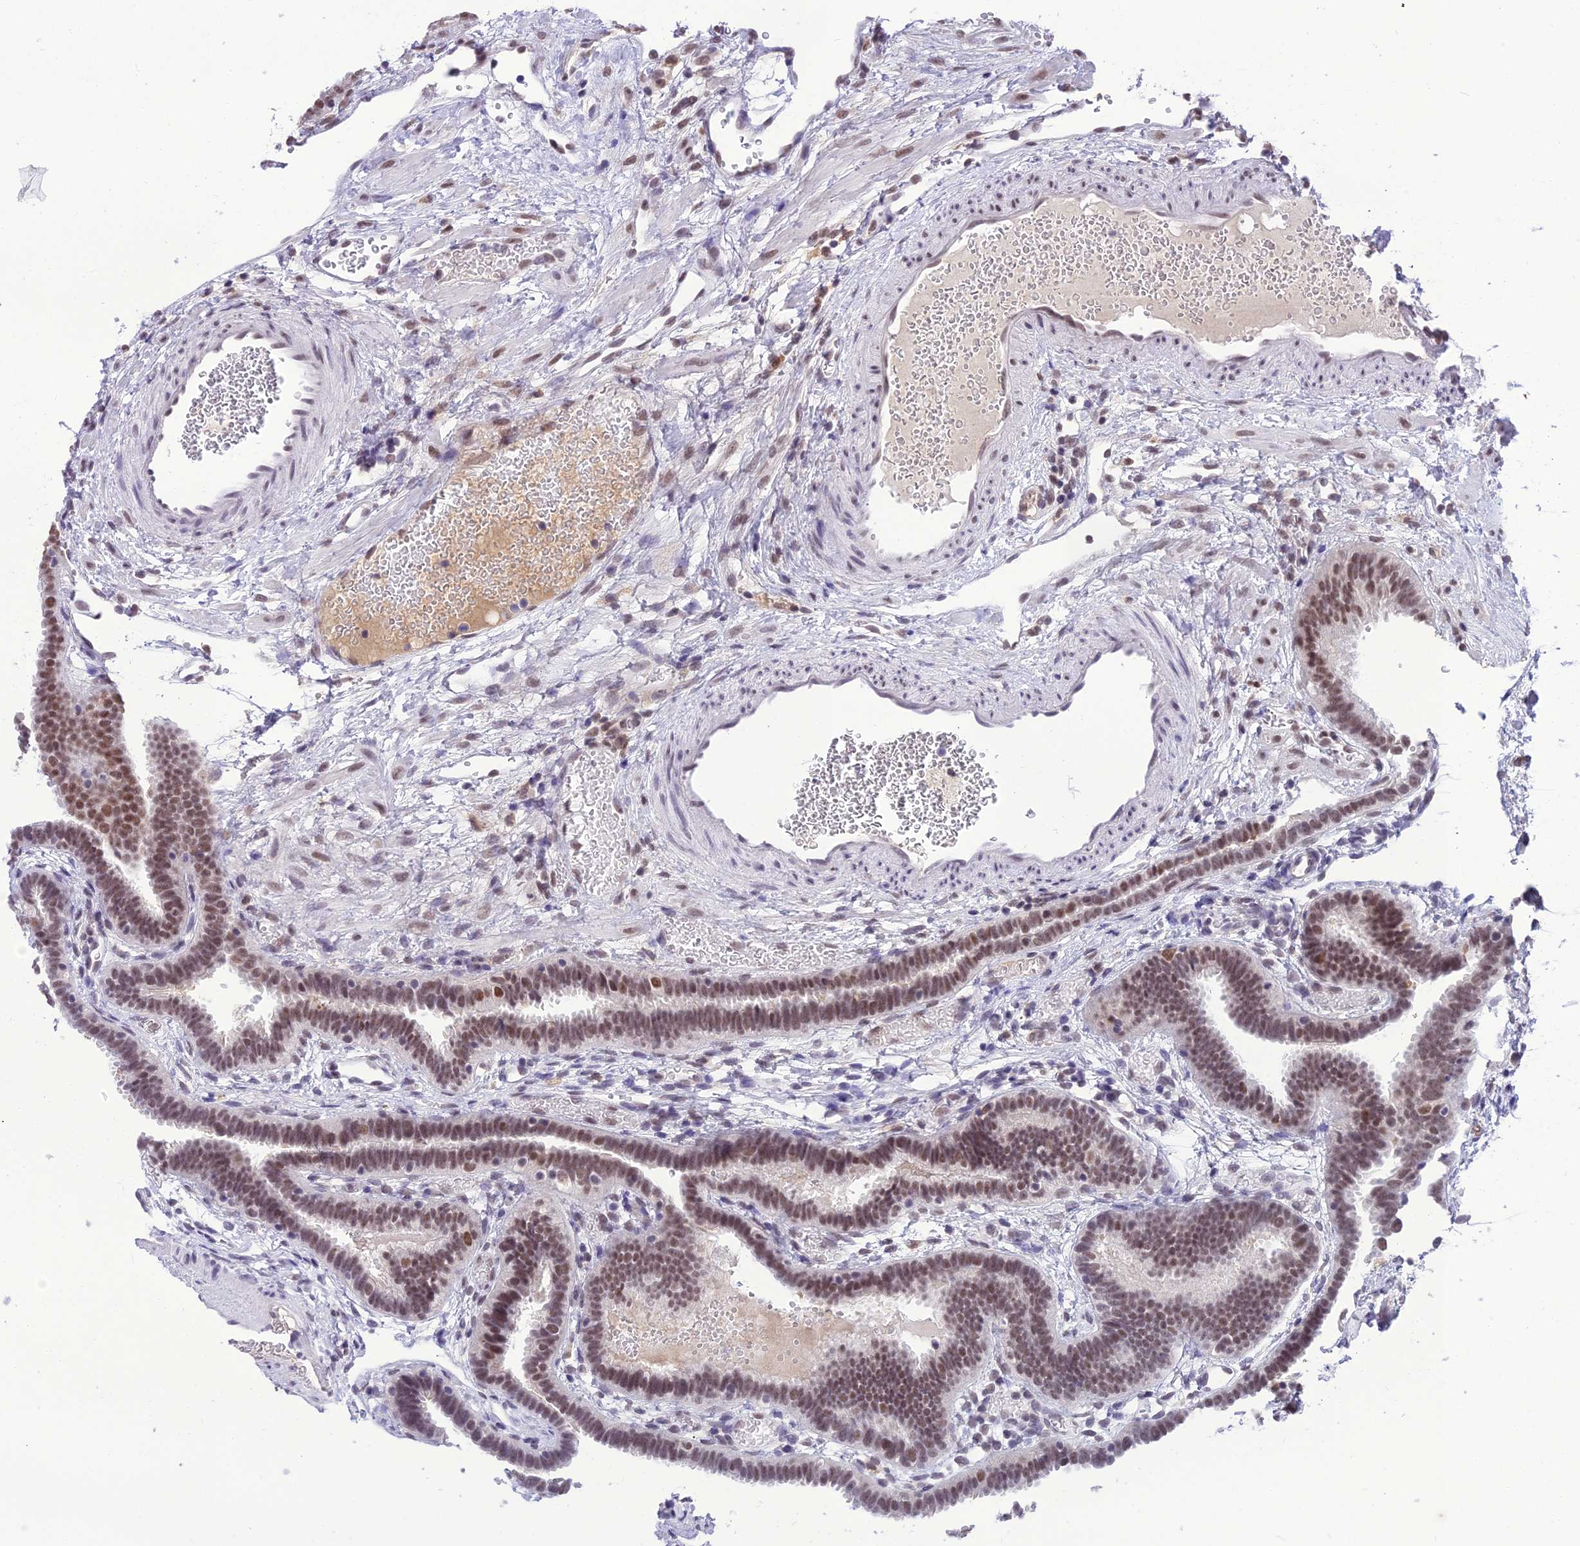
{"staining": {"intensity": "weak", "quantity": ">75%", "location": "nuclear"}, "tissue": "fallopian tube", "cell_type": "Glandular cells", "image_type": "normal", "snomed": [{"axis": "morphology", "description": "Normal tissue, NOS"}, {"axis": "topography", "description": "Fallopian tube"}], "caption": "A high-resolution image shows immunohistochemistry (IHC) staining of benign fallopian tube, which displays weak nuclear expression in about >75% of glandular cells.", "gene": "SH3RF3", "patient": {"sex": "female", "age": 37}}